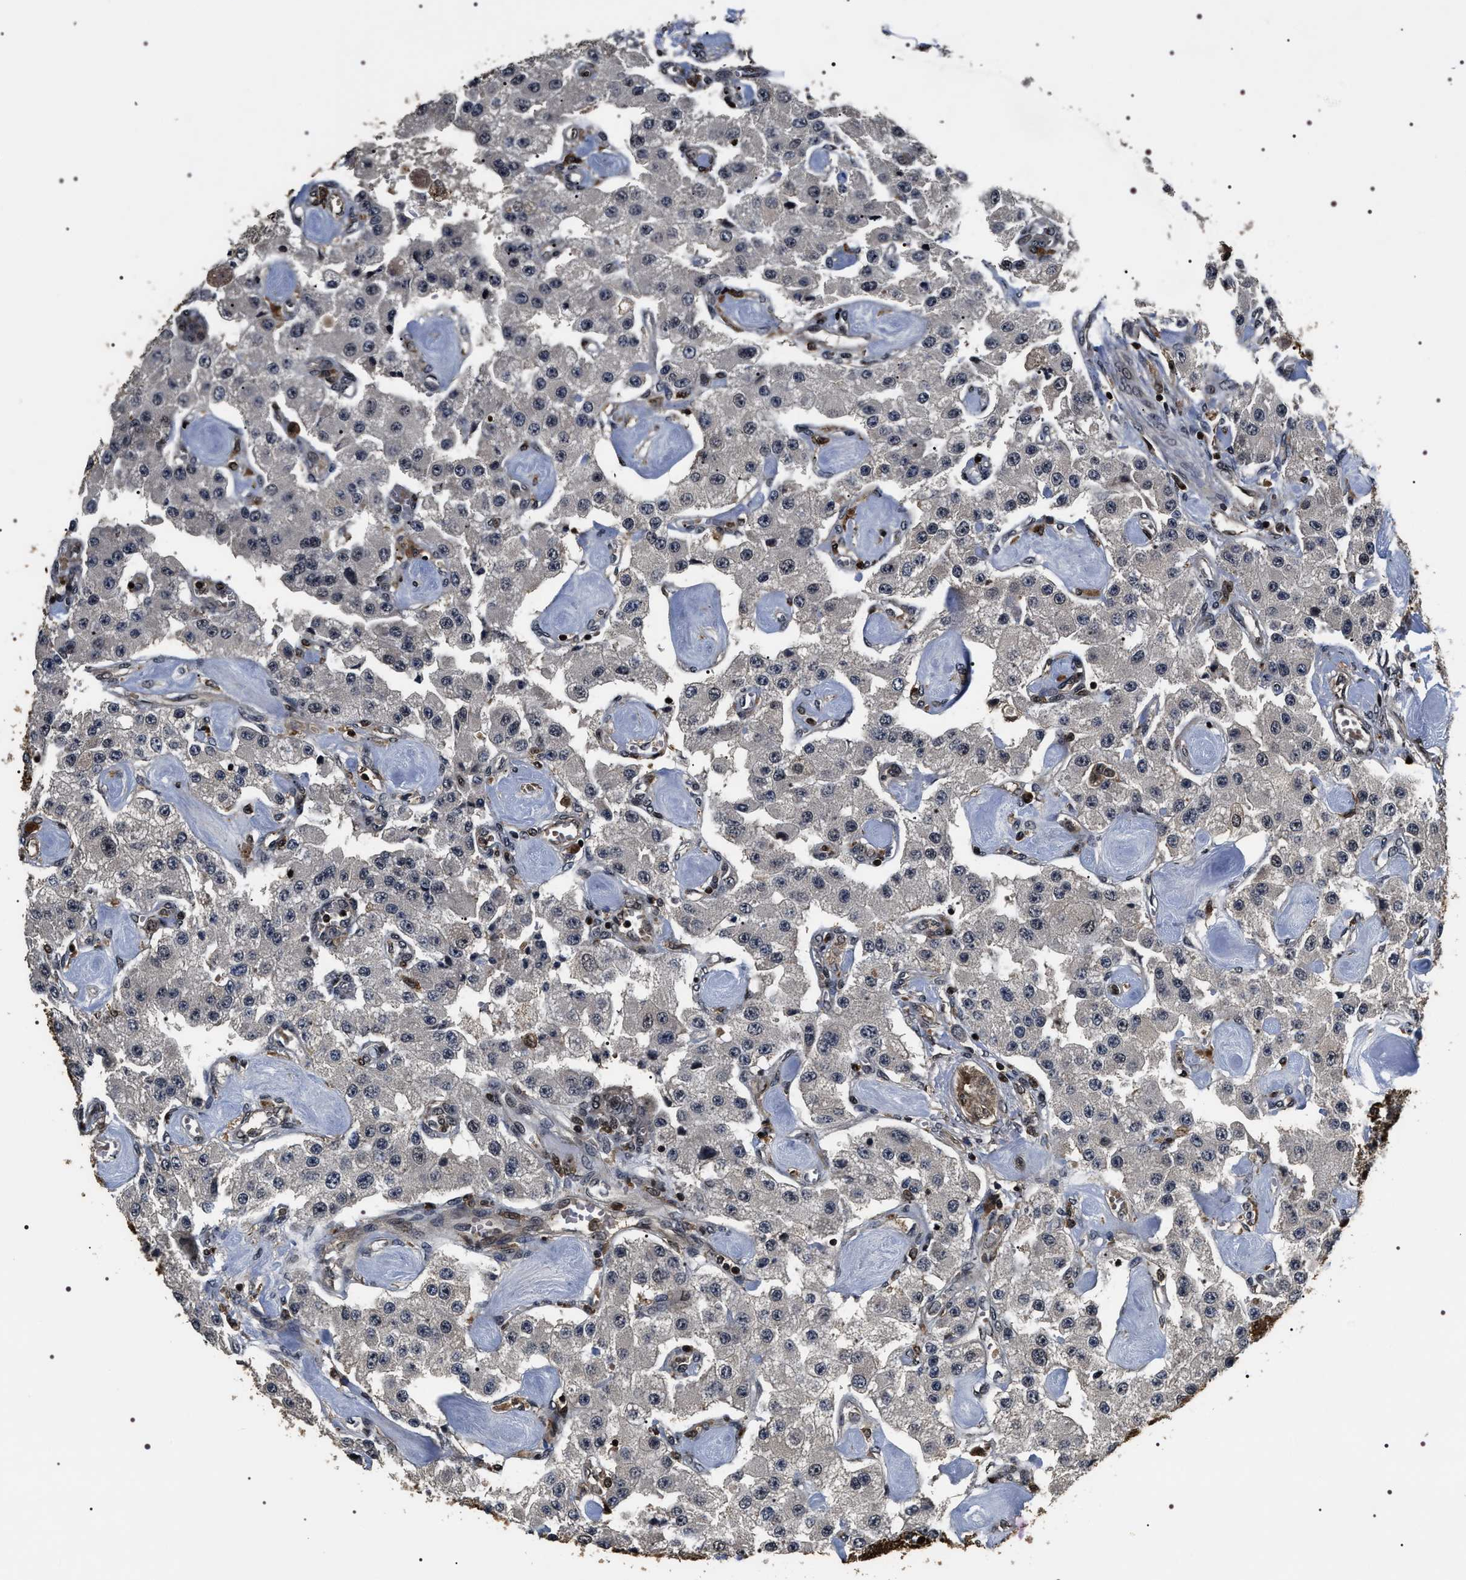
{"staining": {"intensity": "negative", "quantity": "none", "location": "none"}, "tissue": "carcinoid", "cell_type": "Tumor cells", "image_type": "cancer", "snomed": [{"axis": "morphology", "description": "Carcinoid, malignant, NOS"}, {"axis": "topography", "description": "Pancreas"}], "caption": "Carcinoid (malignant) was stained to show a protein in brown. There is no significant staining in tumor cells.", "gene": "ARHGAP22", "patient": {"sex": "male", "age": 41}}